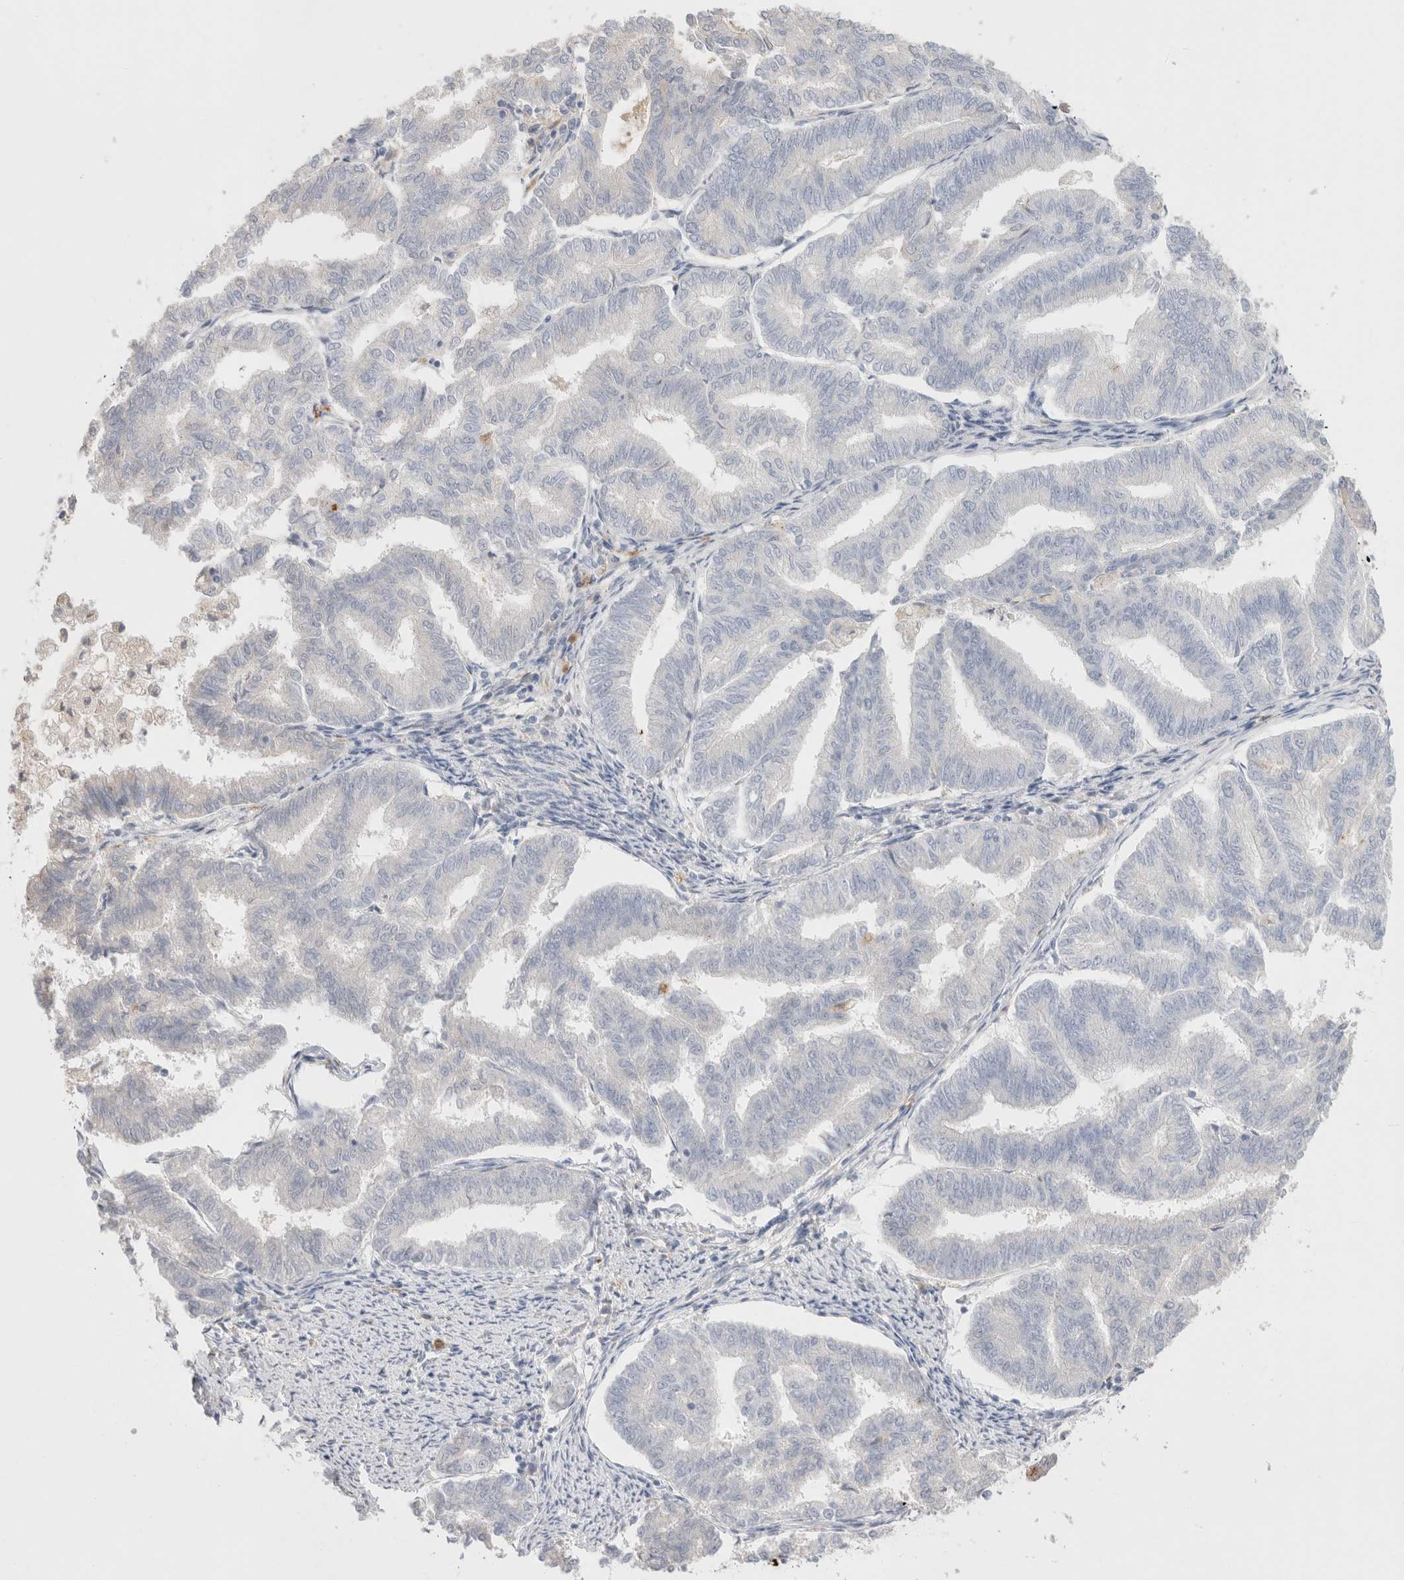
{"staining": {"intensity": "negative", "quantity": "none", "location": "none"}, "tissue": "endometrial cancer", "cell_type": "Tumor cells", "image_type": "cancer", "snomed": [{"axis": "morphology", "description": "Adenocarcinoma, NOS"}, {"axis": "topography", "description": "Endometrium"}], "caption": "IHC photomicrograph of neoplastic tissue: human adenocarcinoma (endometrial) stained with DAB (3,3'-diaminobenzidine) displays no significant protein positivity in tumor cells.", "gene": "HPGDS", "patient": {"sex": "female", "age": 79}}